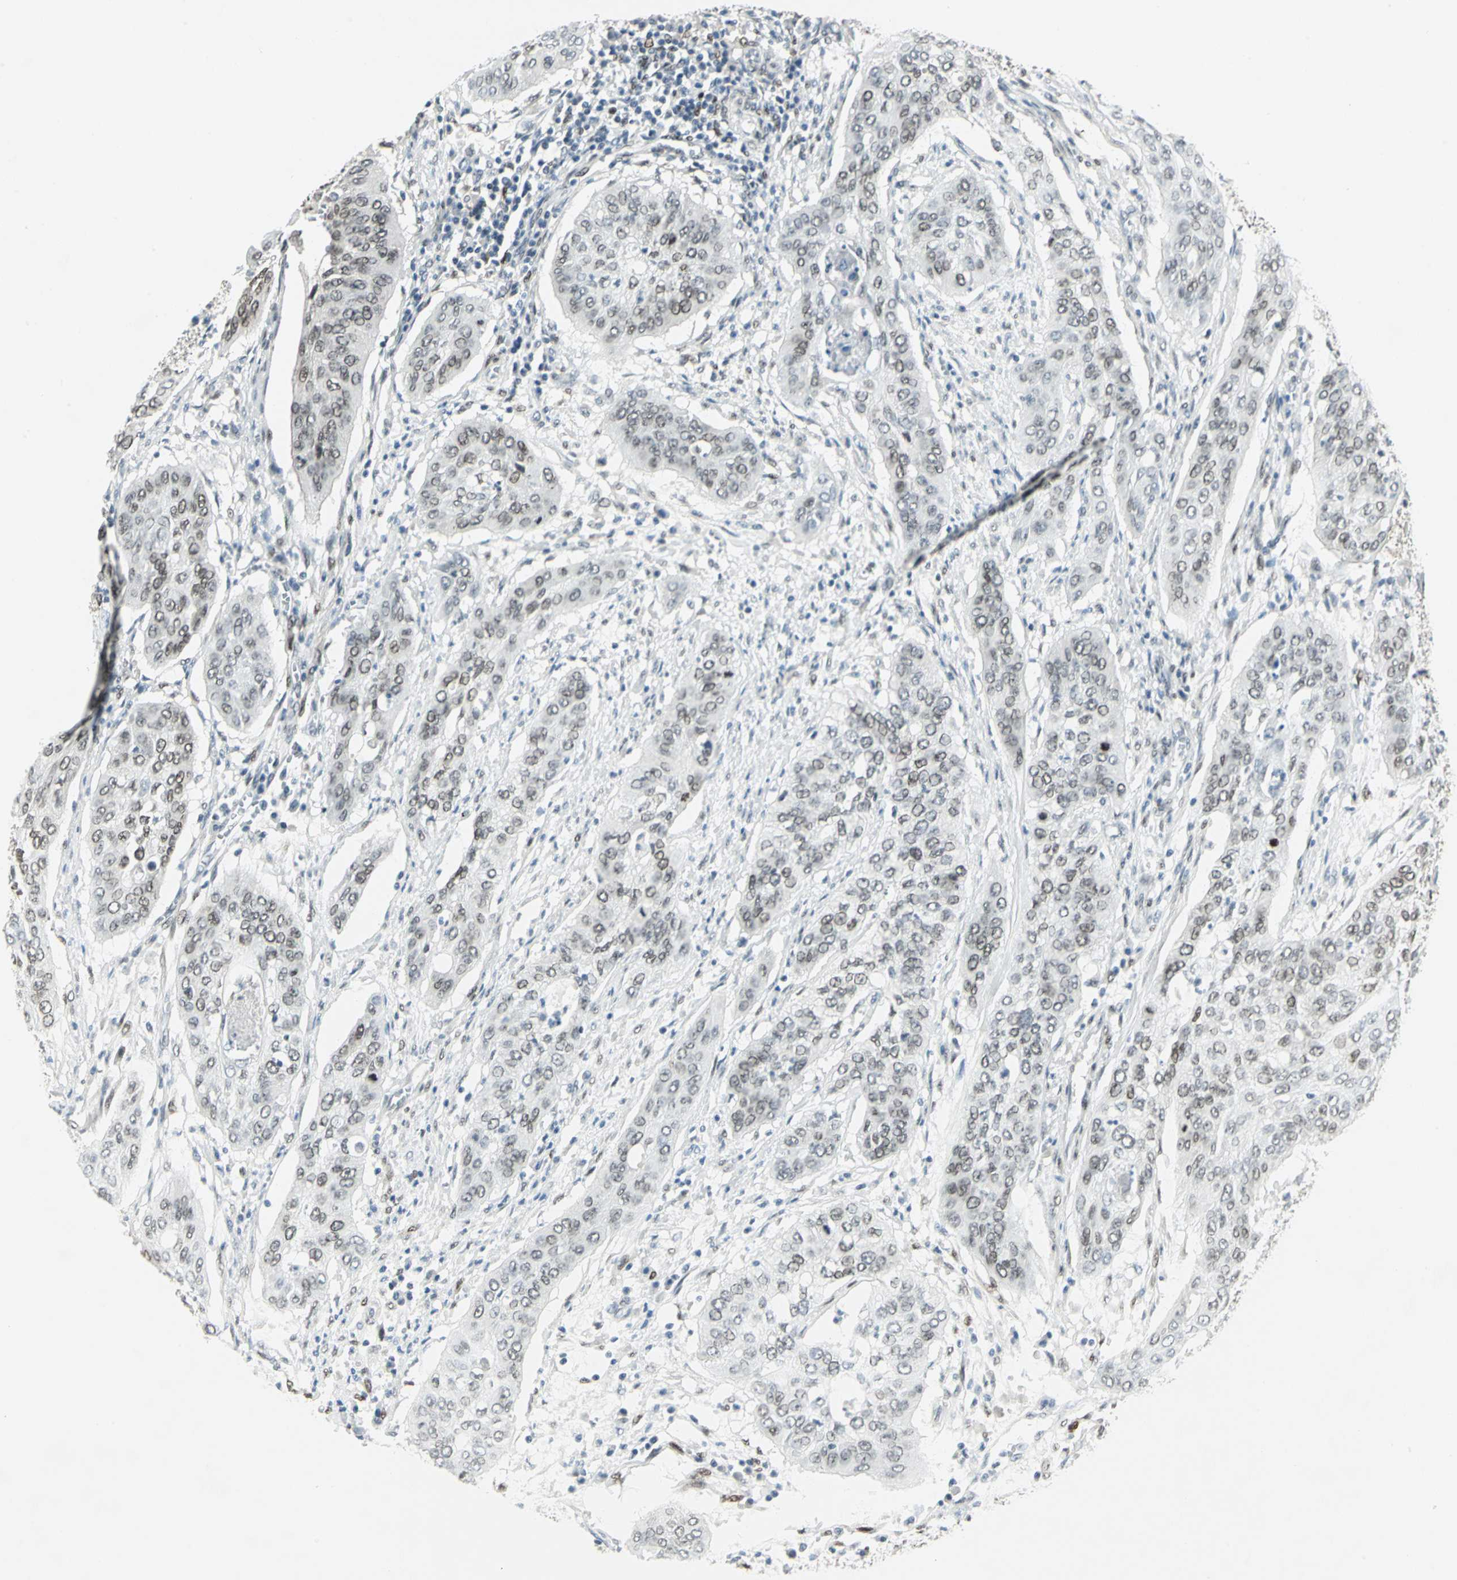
{"staining": {"intensity": "moderate", "quantity": ">75%", "location": "nuclear"}, "tissue": "cervical cancer", "cell_type": "Tumor cells", "image_type": "cancer", "snomed": [{"axis": "morphology", "description": "Squamous cell carcinoma, NOS"}, {"axis": "topography", "description": "Cervix"}], "caption": "High-magnification brightfield microscopy of cervical cancer stained with DAB (3,3'-diaminobenzidine) (brown) and counterstained with hematoxylin (blue). tumor cells exhibit moderate nuclear staining is seen in about>75% of cells.", "gene": "MEIS2", "patient": {"sex": "female", "age": 39}}